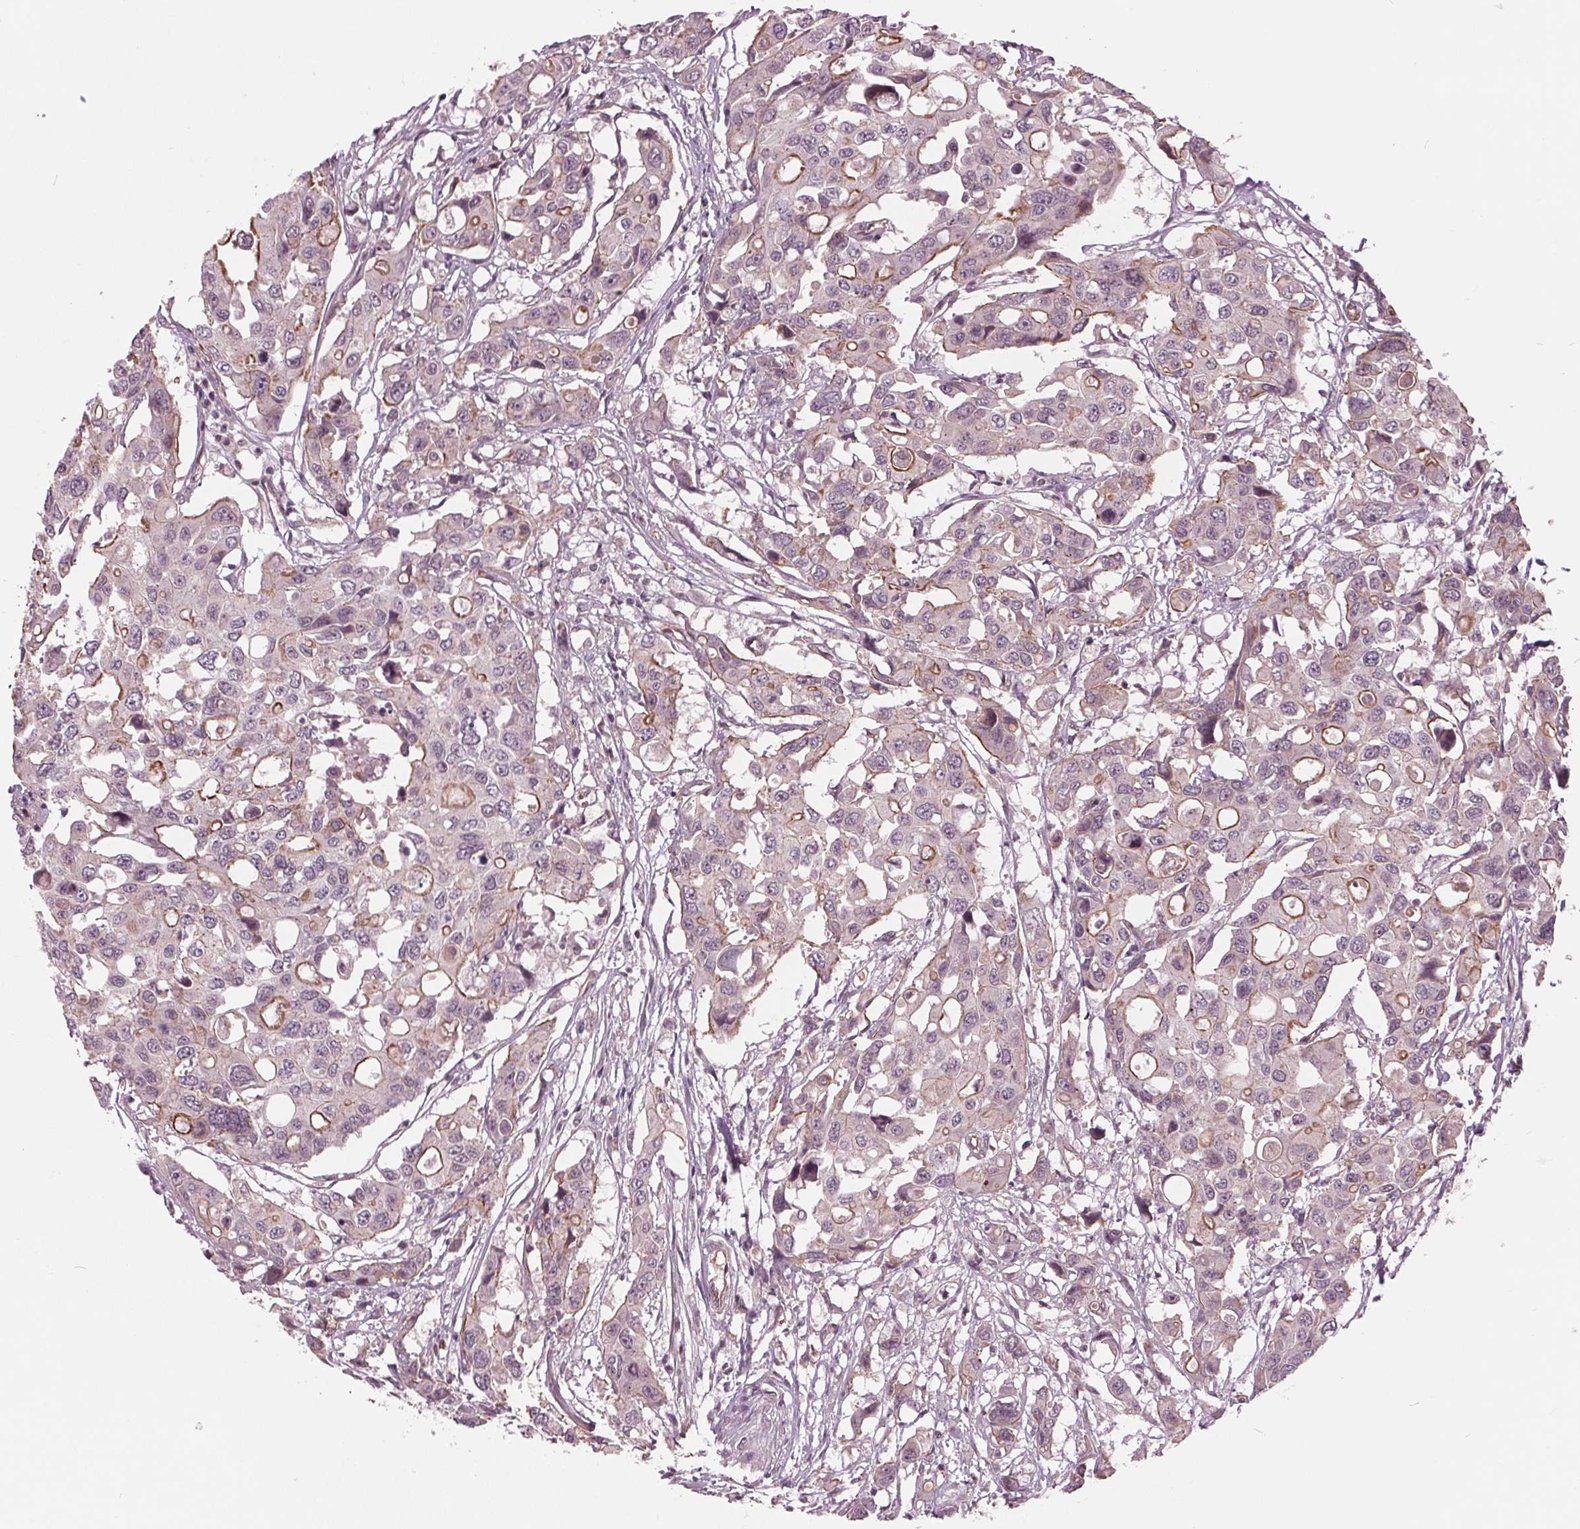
{"staining": {"intensity": "moderate", "quantity": "<25%", "location": "cytoplasmic/membranous"}, "tissue": "colorectal cancer", "cell_type": "Tumor cells", "image_type": "cancer", "snomed": [{"axis": "morphology", "description": "Adenocarcinoma, NOS"}, {"axis": "topography", "description": "Colon"}], "caption": "DAB immunohistochemical staining of human colorectal adenocarcinoma exhibits moderate cytoplasmic/membranous protein positivity in about <25% of tumor cells.", "gene": "BTBD1", "patient": {"sex": "male", "age": 77}}